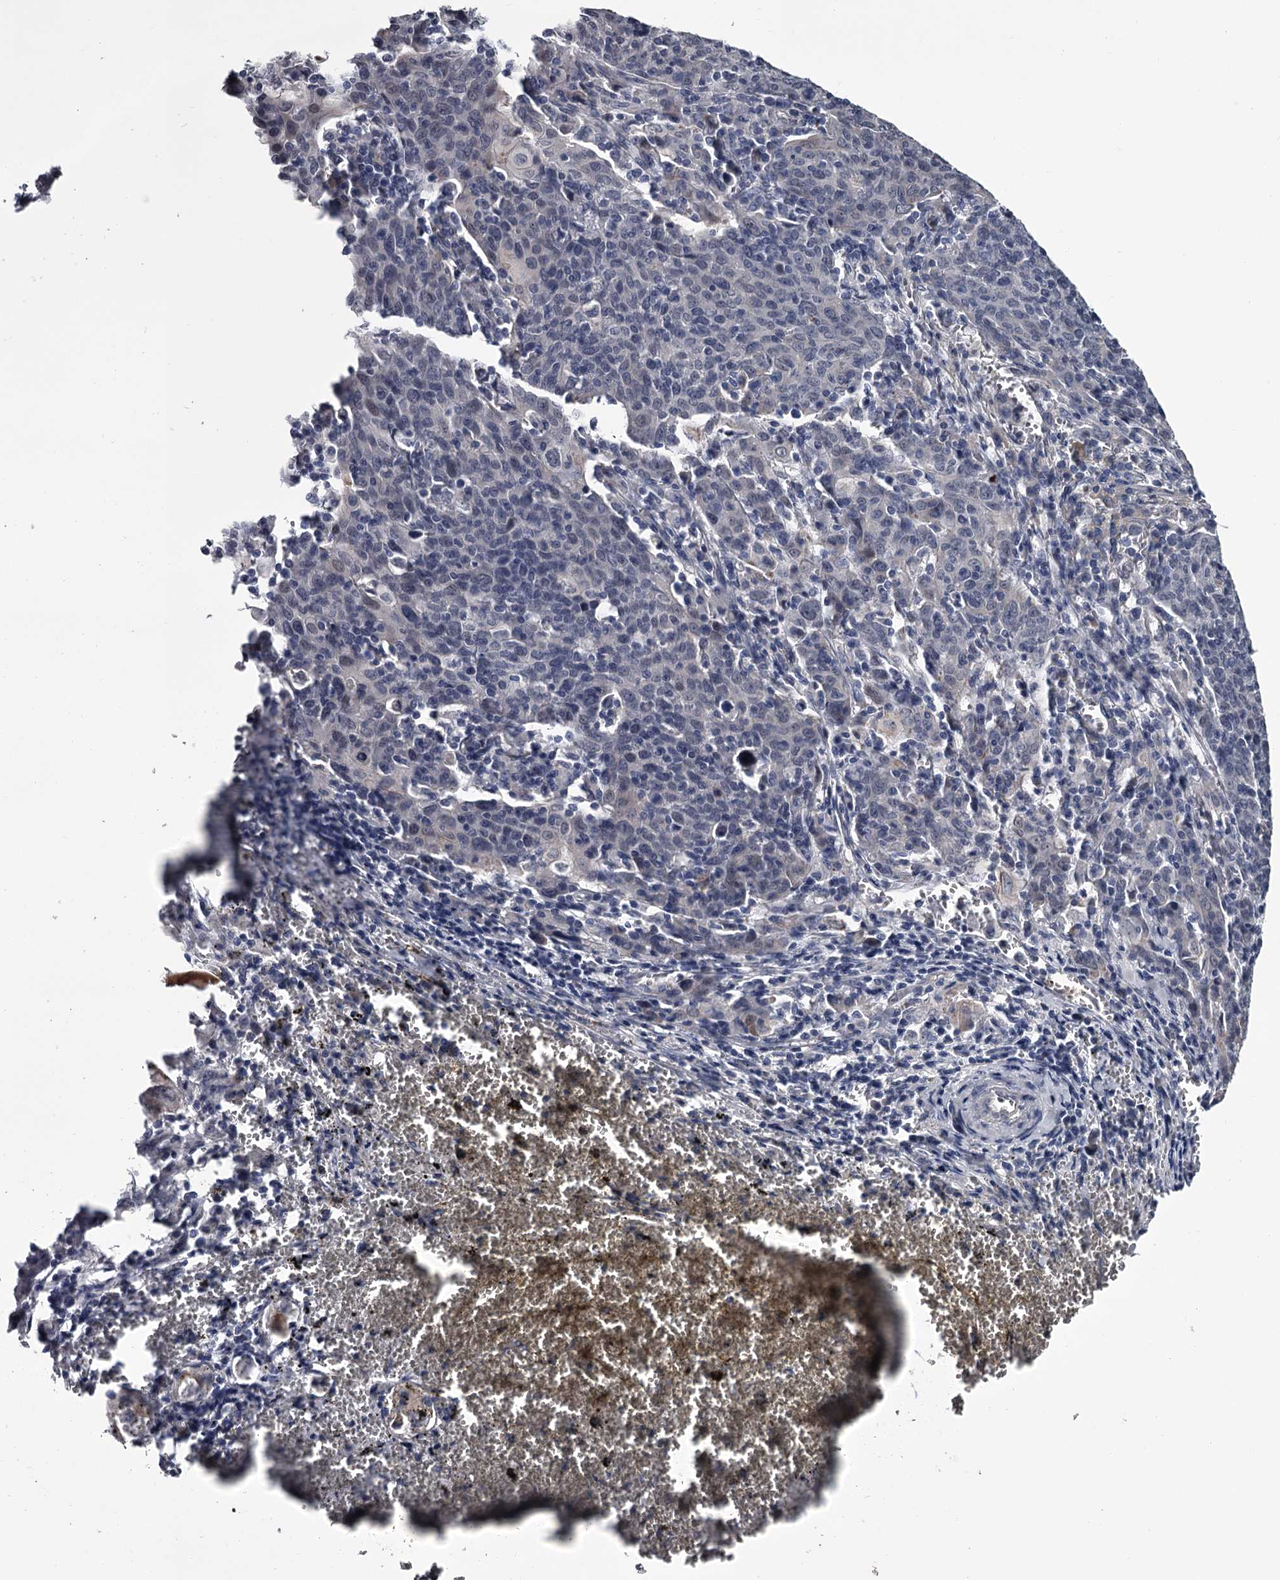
{"staining": {"intensity": "negative", "quantity": "none", "location": "none"}, "tissue": "cervical cancer", "cell_type": "Tumor cells", "image_type": "cancer", "snomed": [{"axis": "morphology", "description": "Squamous cell carcinoma, NOS"}, {"axis": "topography", "description": "Cervix"}], "caption": "High power microscopy image of an immunohistochemistry histopathology image of cervical squamous cell carcinoma, revealing no significant positivity in tumor cells.", "gene": "PRPF40B", "patient": {"sex": "female", "age": 67}}